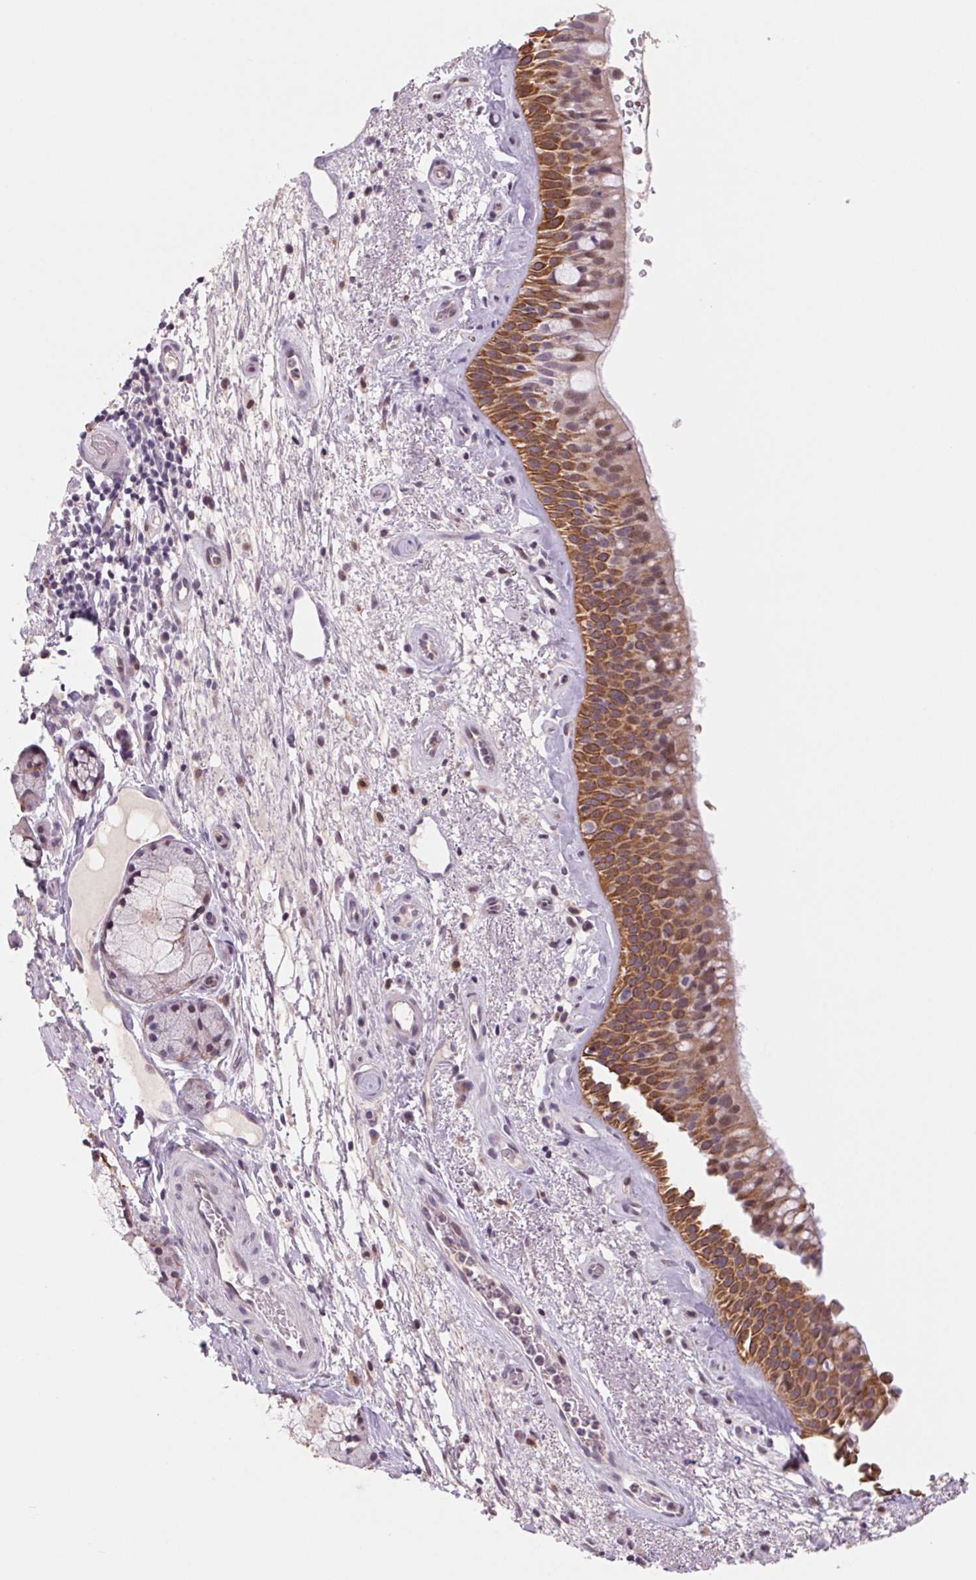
{"staining": {"intensity": "strong", "quantity": "25%-75%", "location": "cytoplasmic/membranous"}, "tissue": "bronchus", "cell_type": "Respiratory epithelial cells", "image_type": "normal", "snomed": [{"axis": "morphology", "description": "Normal tissue, NOS"}, {"axis": "topography", "description": "Bronchus"}], "caption": "Protein analysis of benign bronchus reveals strong cytoplasmic/membranous positivity in approximately 25%-75% of respiratory epithelial cells.", "gene": "KRT1", "patient": {"sex": "male", "age": 48}}